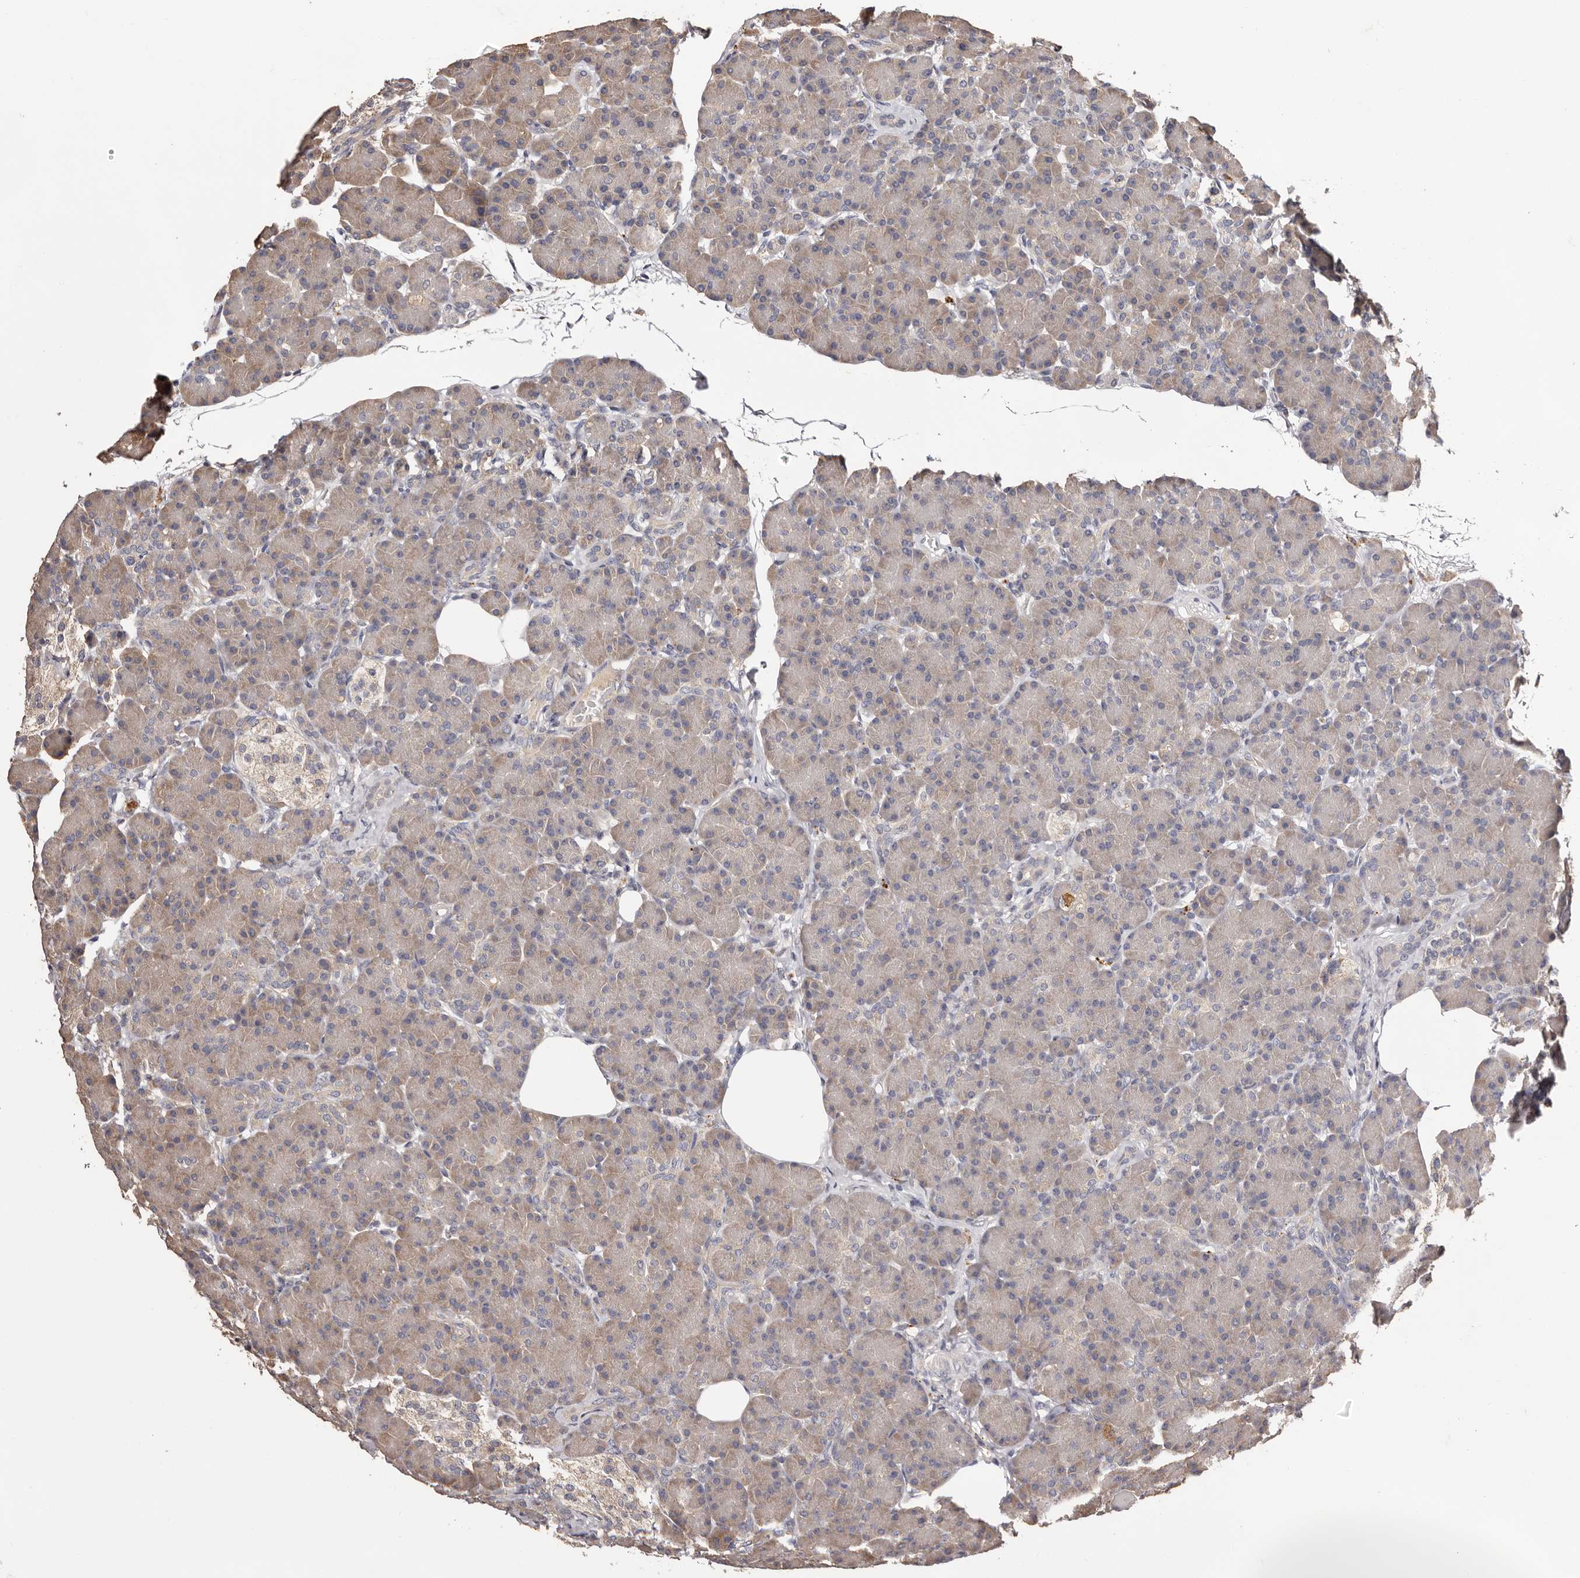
{"staining": {"intensity": "weak", "quantity": "25%-75%", "location": "cytoplasmic/membranous"}, "tissue": "pancreas", "cell_type": "Exocrine glandular cells", "image_type": "normal", "snomed": [{"axis": "morphology", "description": "Normal tissue, NOS"}, {"axis": "topography", "description": "Pancreas"}], "caption": "Weak cytoplasmic/membranous staining is seen in about 25%-75% of exocrine glandular cells in normal pancreas.", "gene": "ETNK1", "patient": {"sex": "female", "age": 43}}